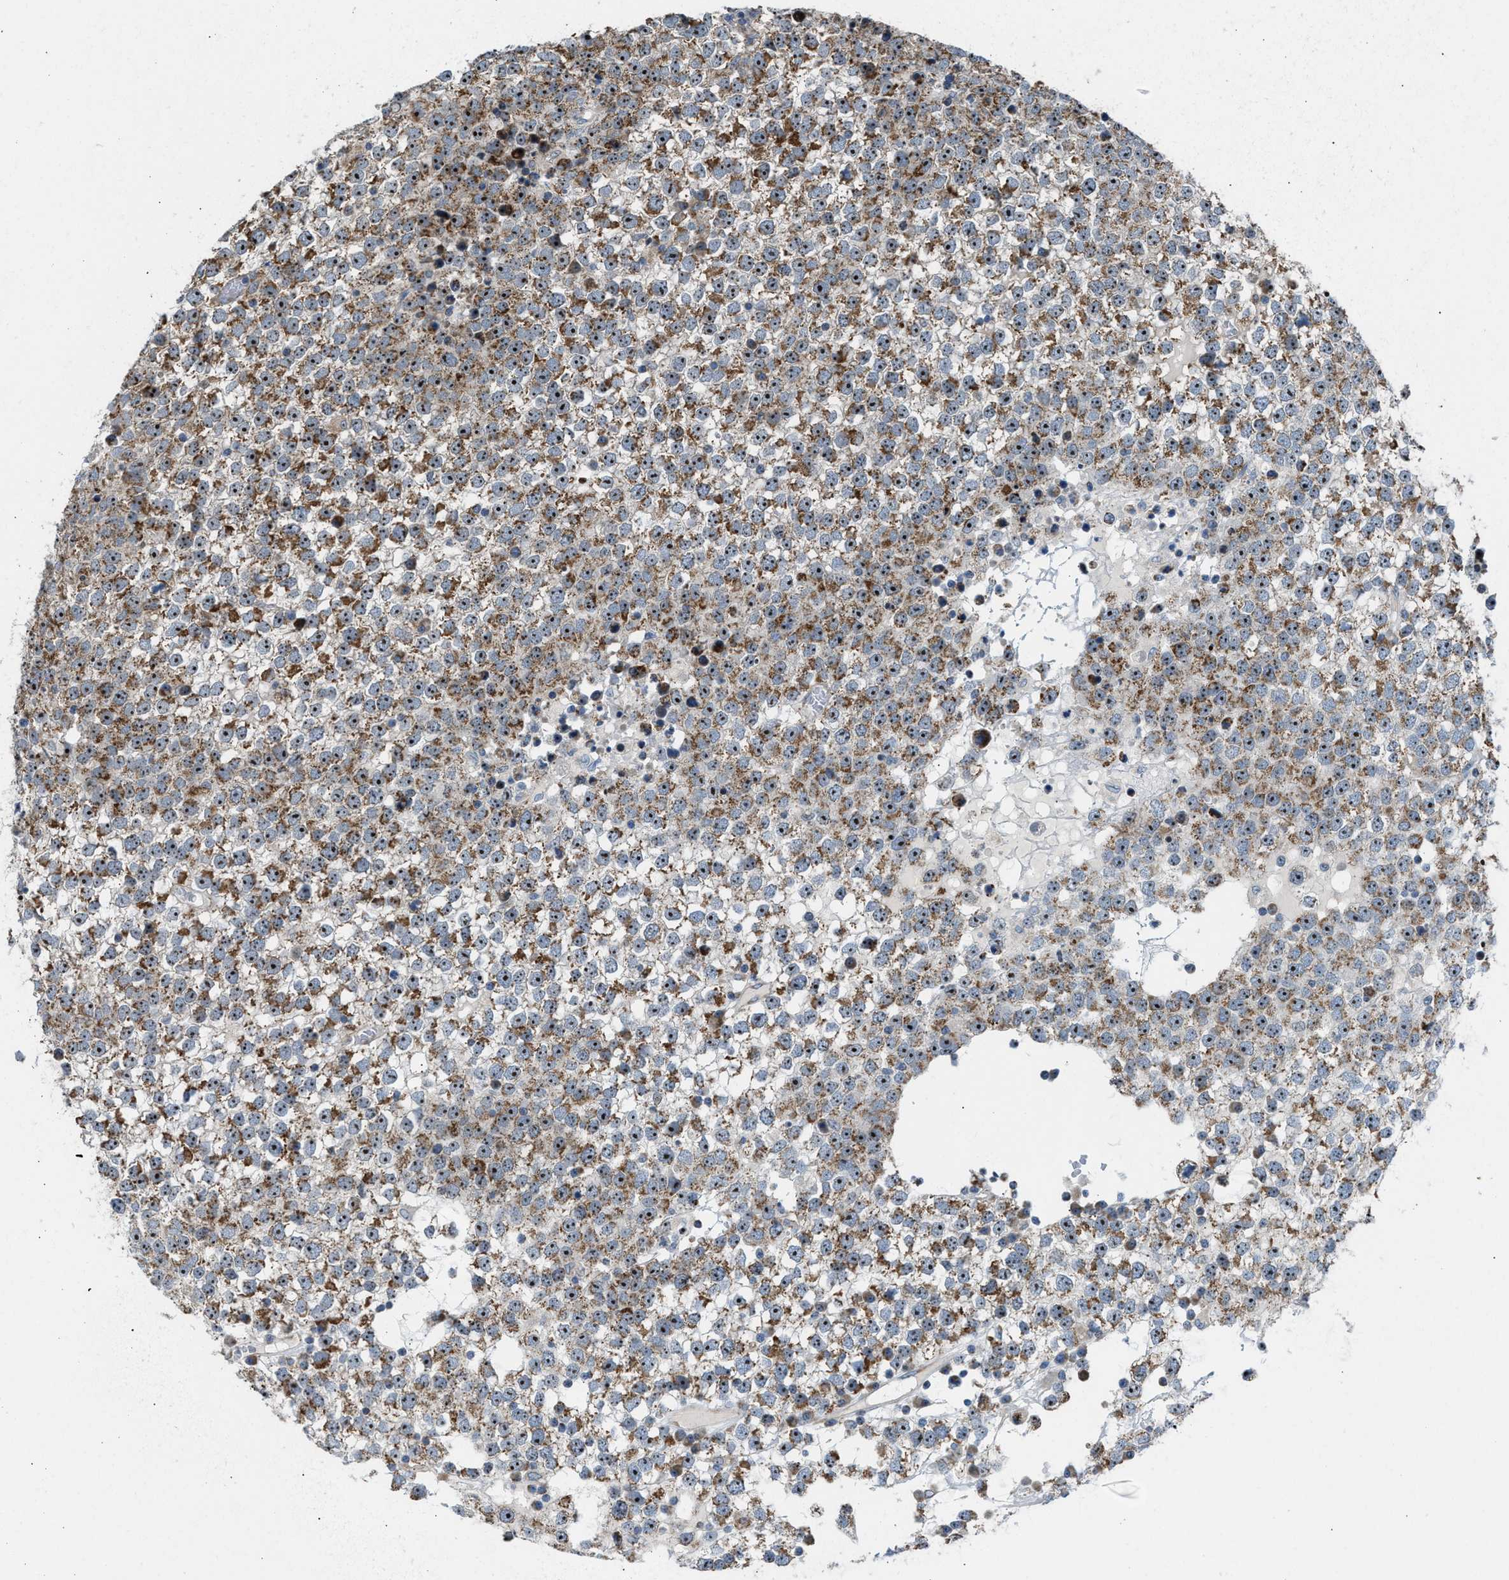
{"staining": {"intensity": "moderate", "quantity": ">75%", "location": "cytoplasmic/membranous,nuclear"}, "tissue": "testis cancer", "cell_type": "Tumor cells", "image_type": "cancer", "snomed": [{"axis": "morphology", "description": "Seminoma, NOS"}, {"axis": "topography", "description": "Testis"}], "caption": "Immunohistochemical staining of human testis cancer (seminoma) exhibits moderate cytoplasmic/membranous and nuclear protein staining in about >75% of tumor cells.", "gene": "TPH1", "patient": {"sex": "male", "age": 65}}